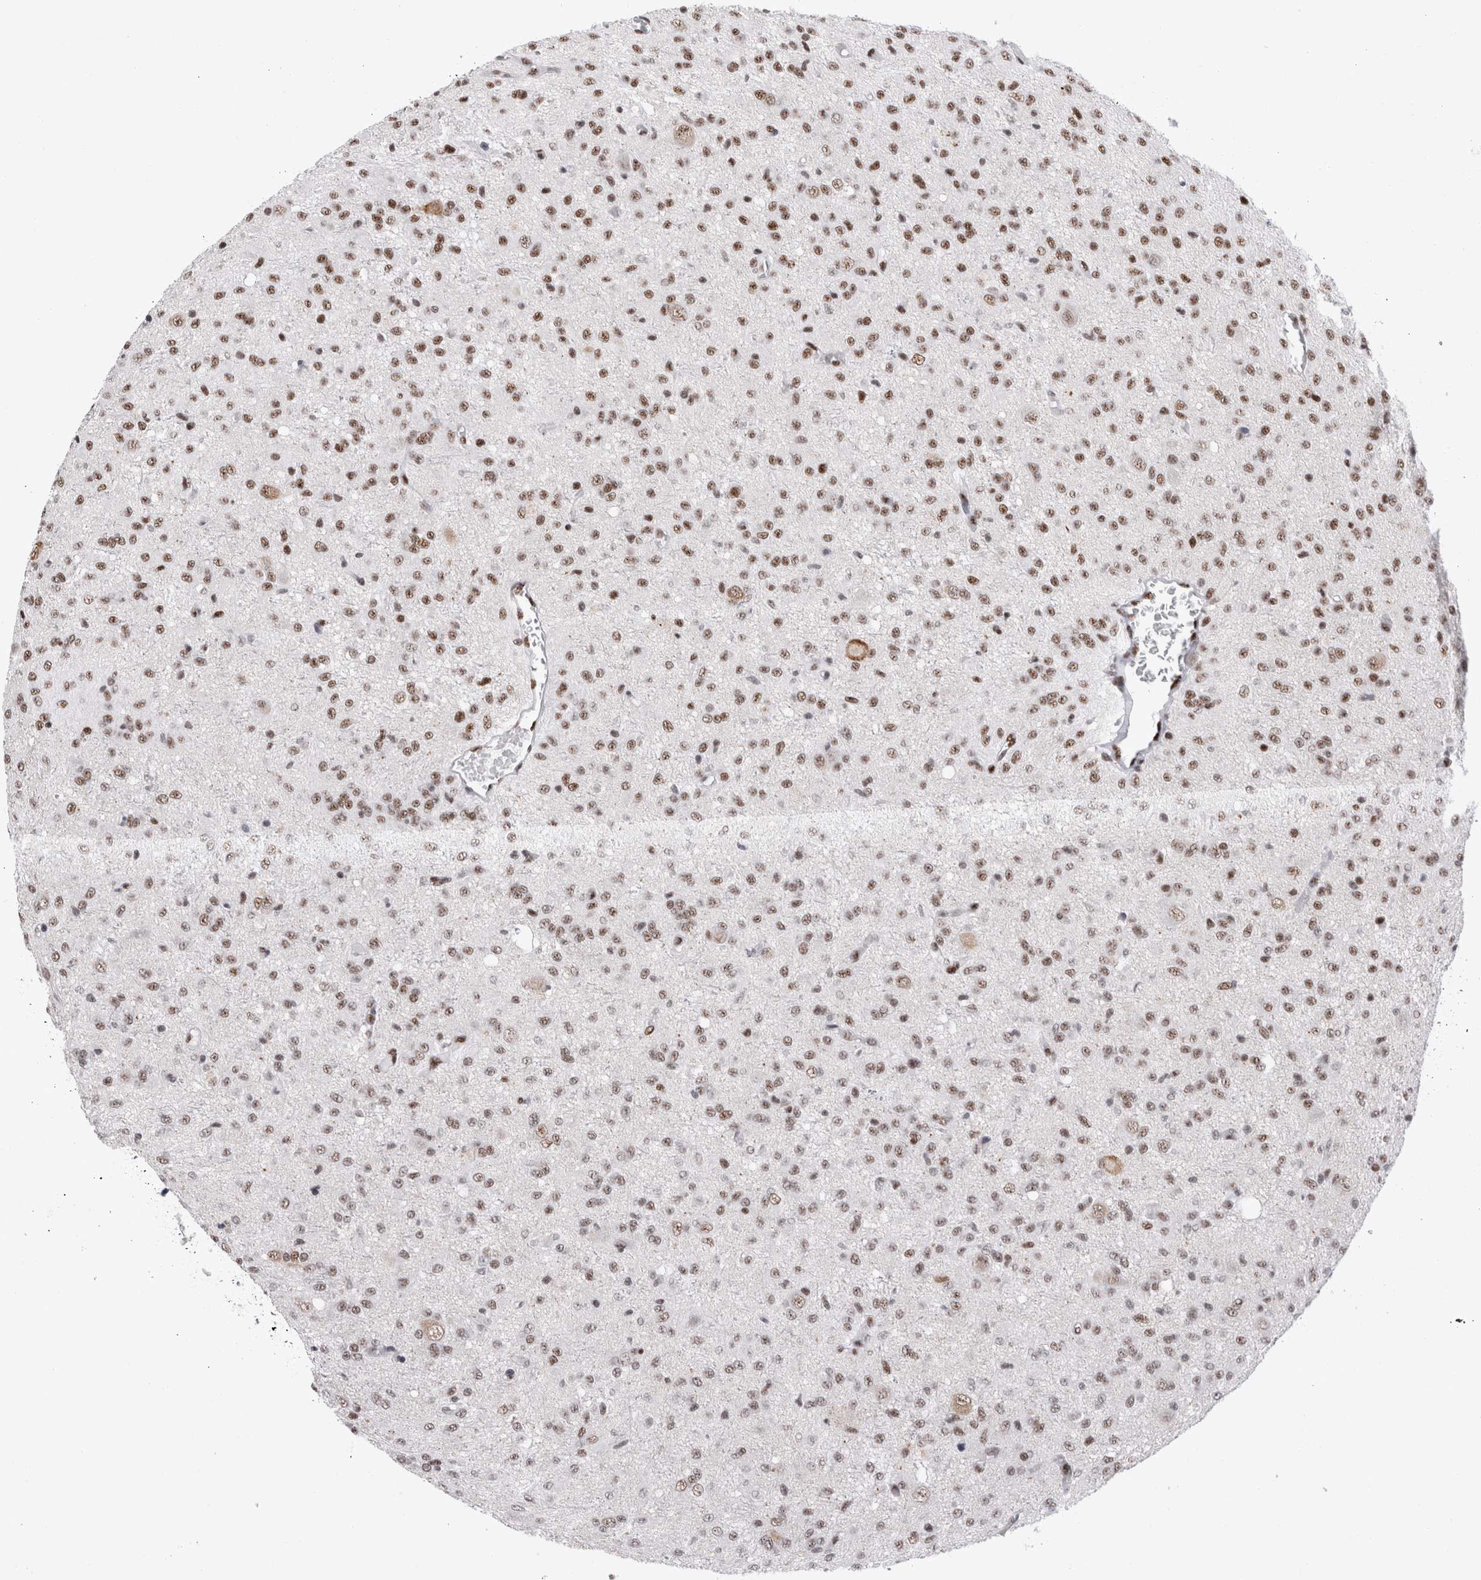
{"staining": {"intensity": "moderate", "quantity": ">75%", "location": "nuclear"}, "tissue": "glioma", "cell_type": "Tumor cells", "image_type": "cancer", "snomed": [{"axis": "morphology", "description": "Glioma, malignant, High grade"}, {"axis": "topography", "description": "Brain"}], "caption": "A brown stain shows moderate nuclear staining of a protein in malignant glioma (high-grade) tumor cells. Immunohistochemistry (ihc) stains the protein in brown and the nuclei are stained blue.", "gene": "RBM6", "patient": {"sex": "female", "age": 59}}